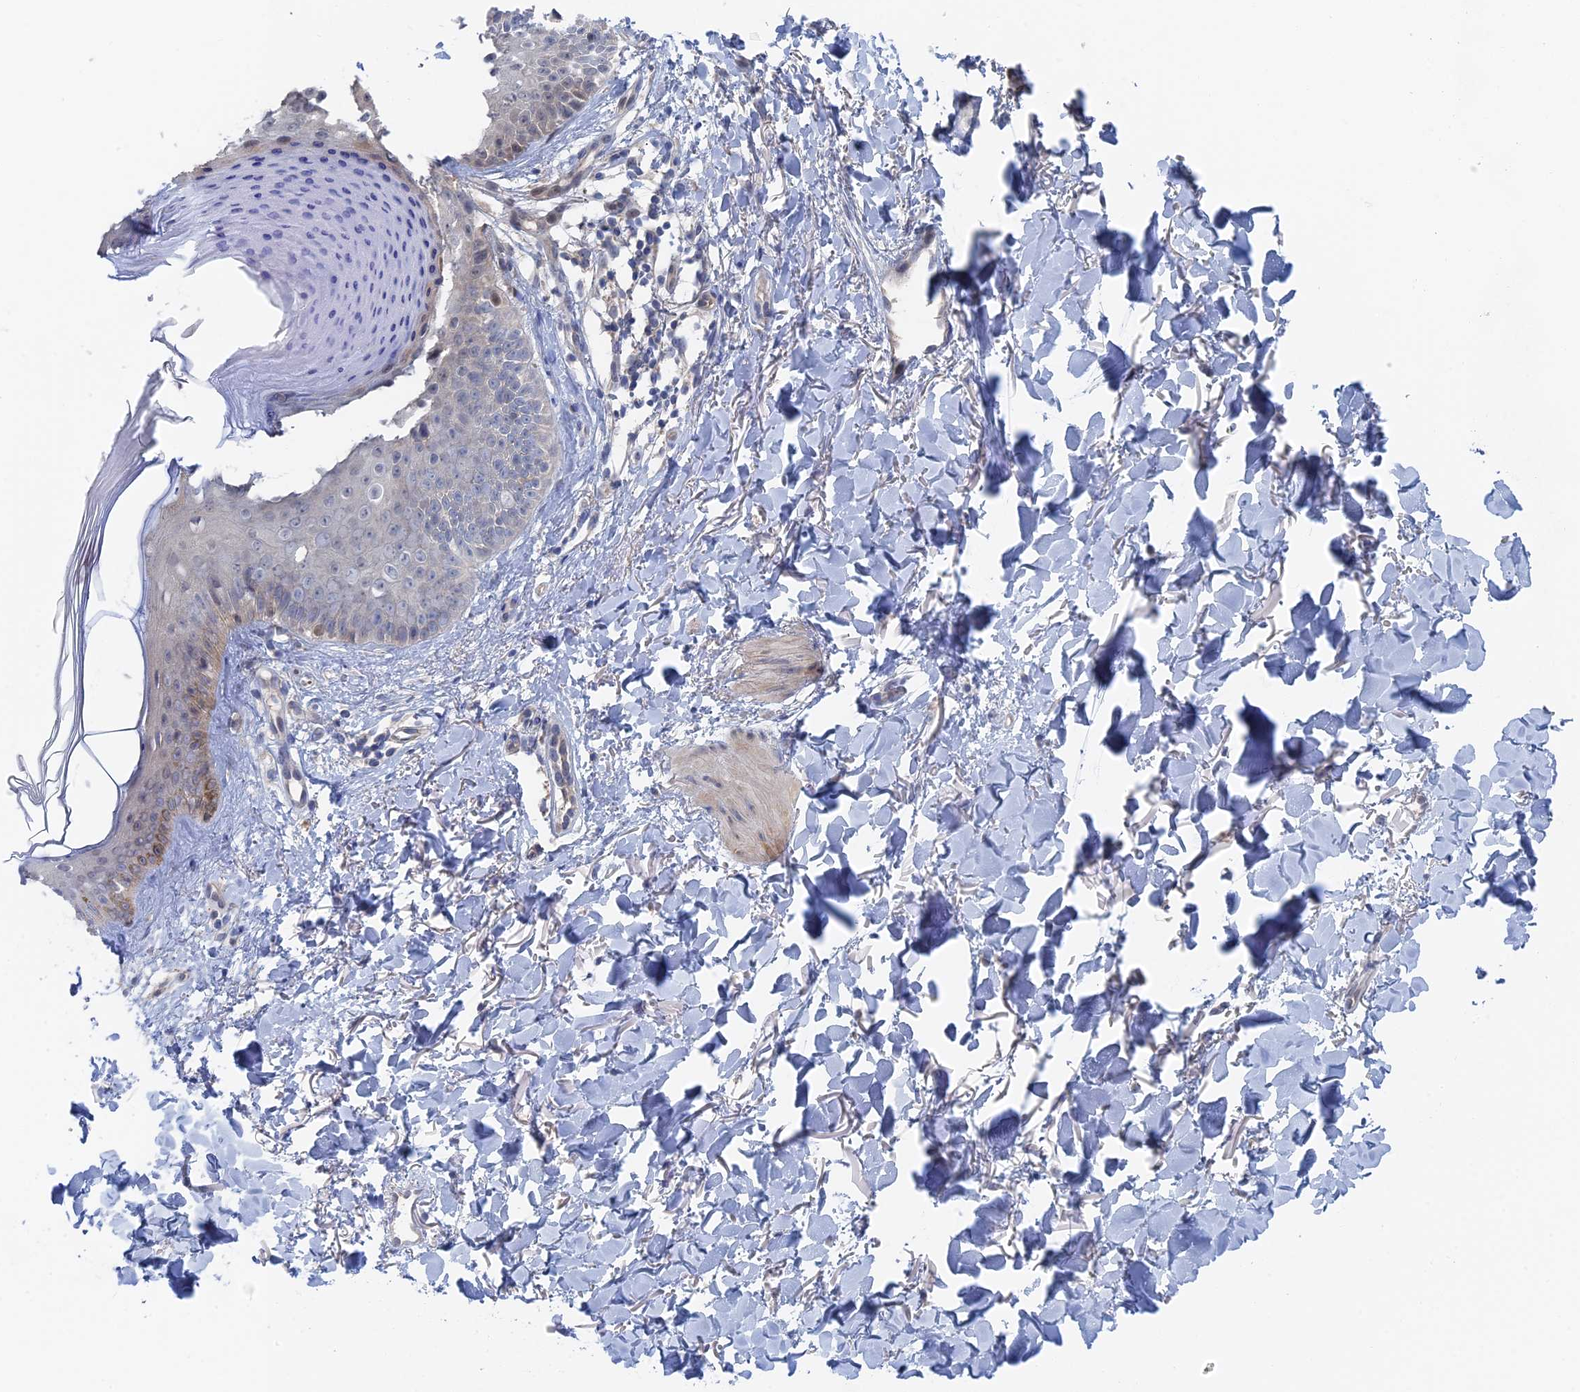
{"staining": {"intensity": "weak", "quantity": ">75%", "location": "cytoplasmic/membranous"}, "tissue": "skin", "cell_type": "Fibroblasts", "image_type": "normal", "snomed": [{"axis": "morphology", "description": "Normal tissue, NOS"}, {"axis": "topography", "description": "Skin"}], "caption": "Immunohistochemistry photomicrograph of benign skin: skin stained using IHC exhibits low levels of weak protein expression localized specifically in the cytoplasmic/membranous of fibroblasts, appearing as a cytoplasmic/membranous brown color.", "gene": "IRGQ", "patient": {"sex": "female", "age": 58}}